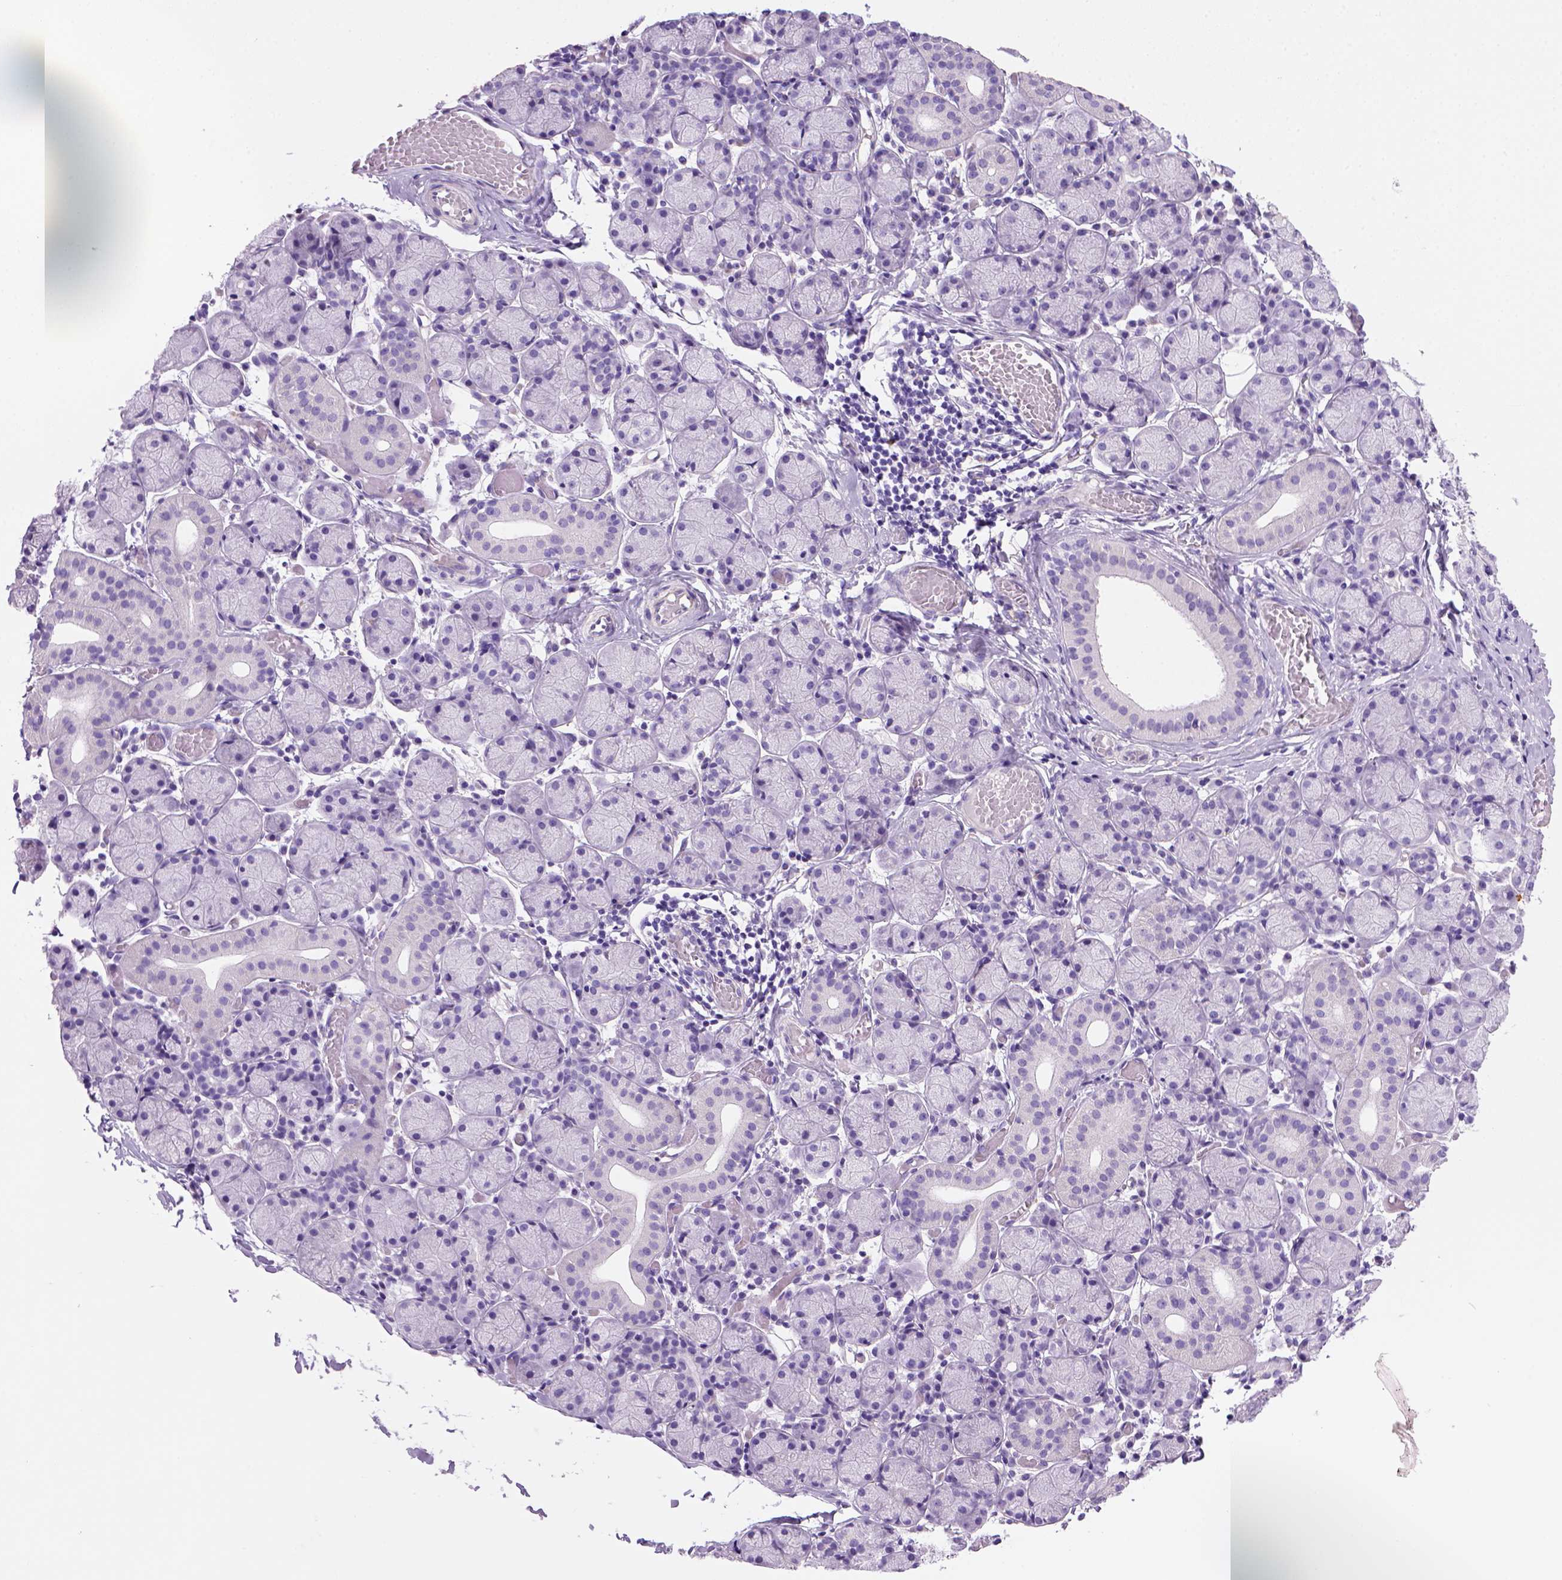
{"staining": {"intensity": "negative", "quantity": "none", "location": "none"}, "tissue": "salivary gland", "cell_type": "Glandular cells", "image_type": "normal", "snomed": [{"axis": "morphology", "description": "Normal tissue, NOS"}, {"axis": "topography", "description": "Salivary gland"}], "caption": "High power microscopy image of an immunohistochemistry (IHC) image of benign salivary gland, revealing no significant positivity in glandular cells. (DAB (3,3'-diaminobenzidine) IHC, high magnification).", "gene": "ARHGEF33", "patient": {"sex": "female", "age": 24}}